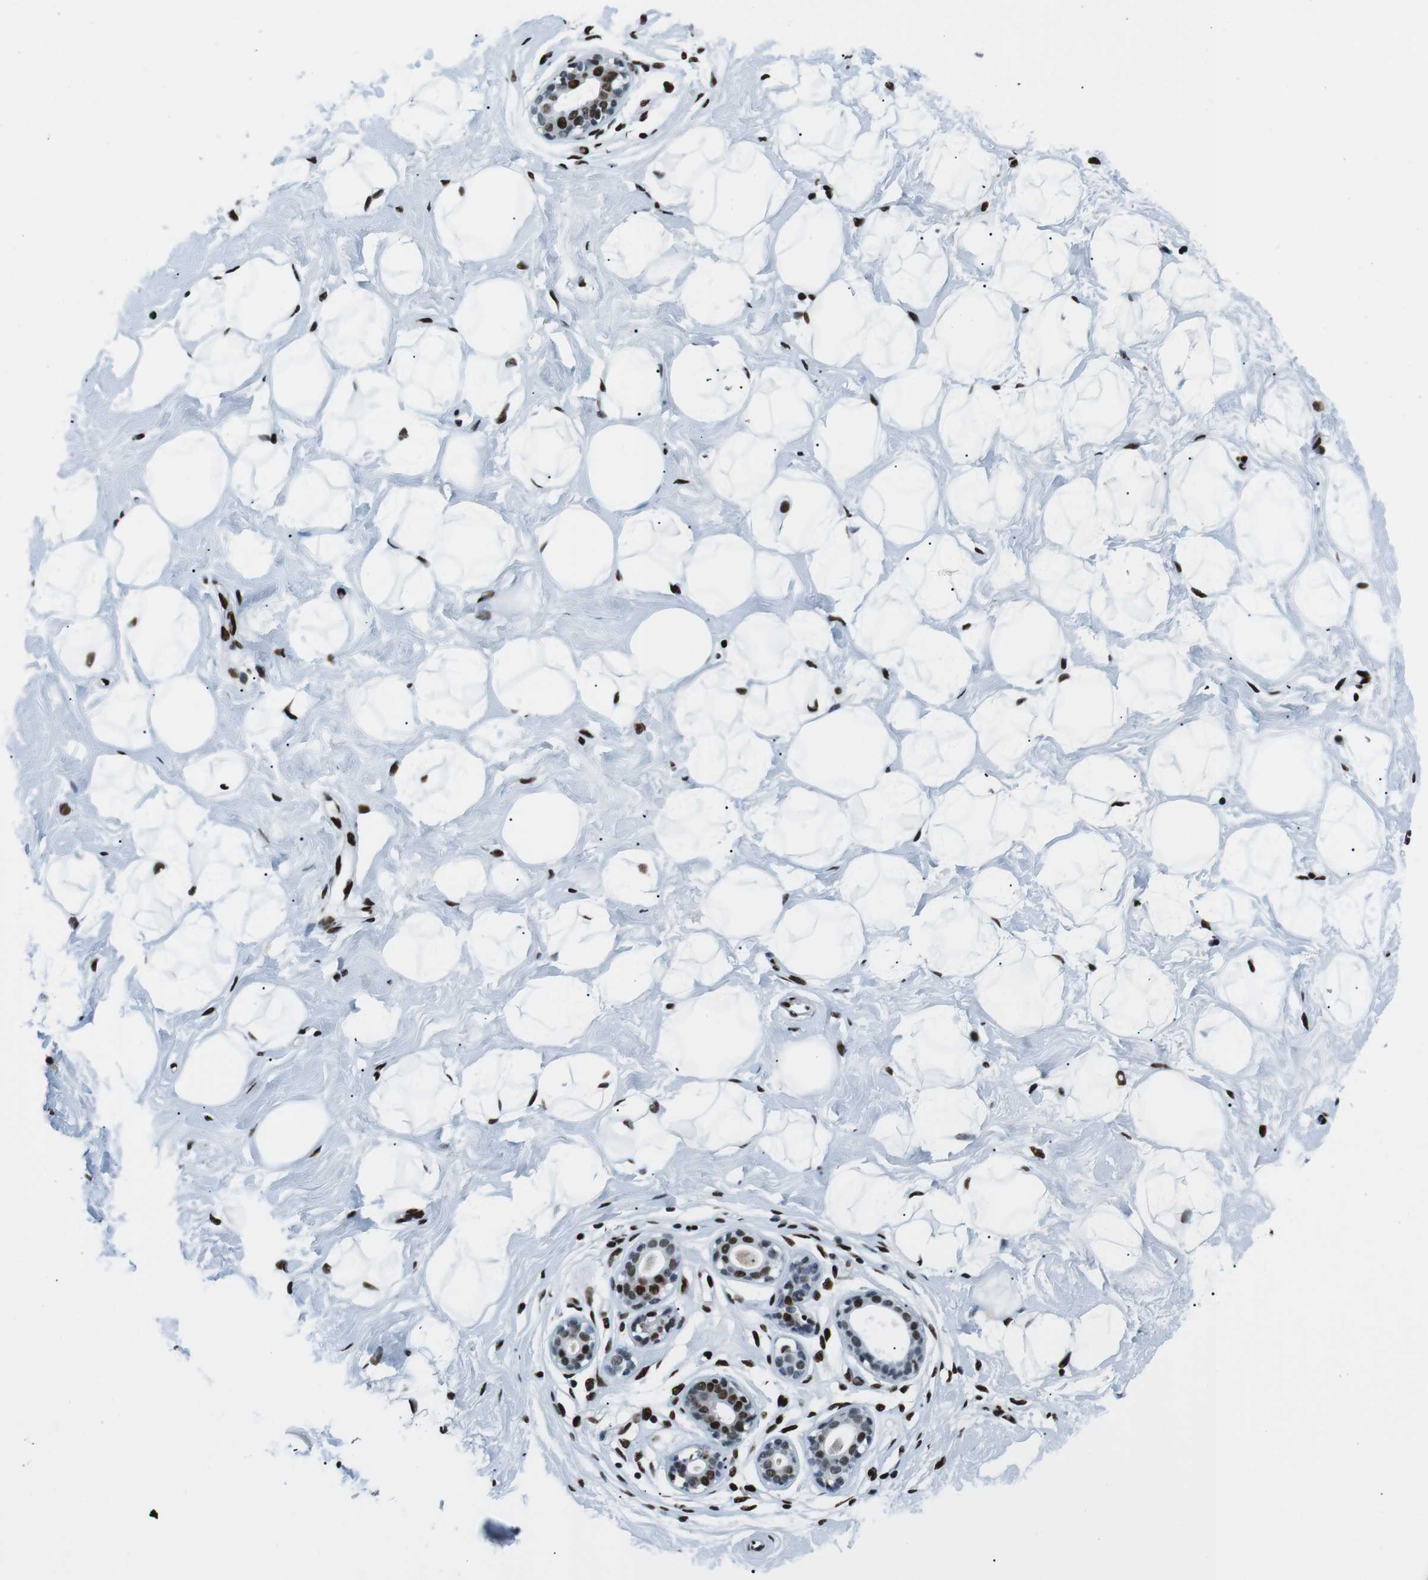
{"staining": {"intensity": "strong", "quantity": ">75%", "location": "nuclear"}, "tissue": "breast", "cell_type": "Adipocytes", "image_type": "normal", "snomed": [{"axis": "morphology", "description": "Normal tissue, NOS"}, {"axis": "topography", "description": "Breast"}], "caption": "The photomicrograph displays staining of unremarkable breast, revealing strong nuclear protein staining (brown color) within adipocytes. Ihc stains the protein of interest in brown and the nuclei are stained blue.", "gene": "PML", "patient": {"sex": "female", "age": 23}}